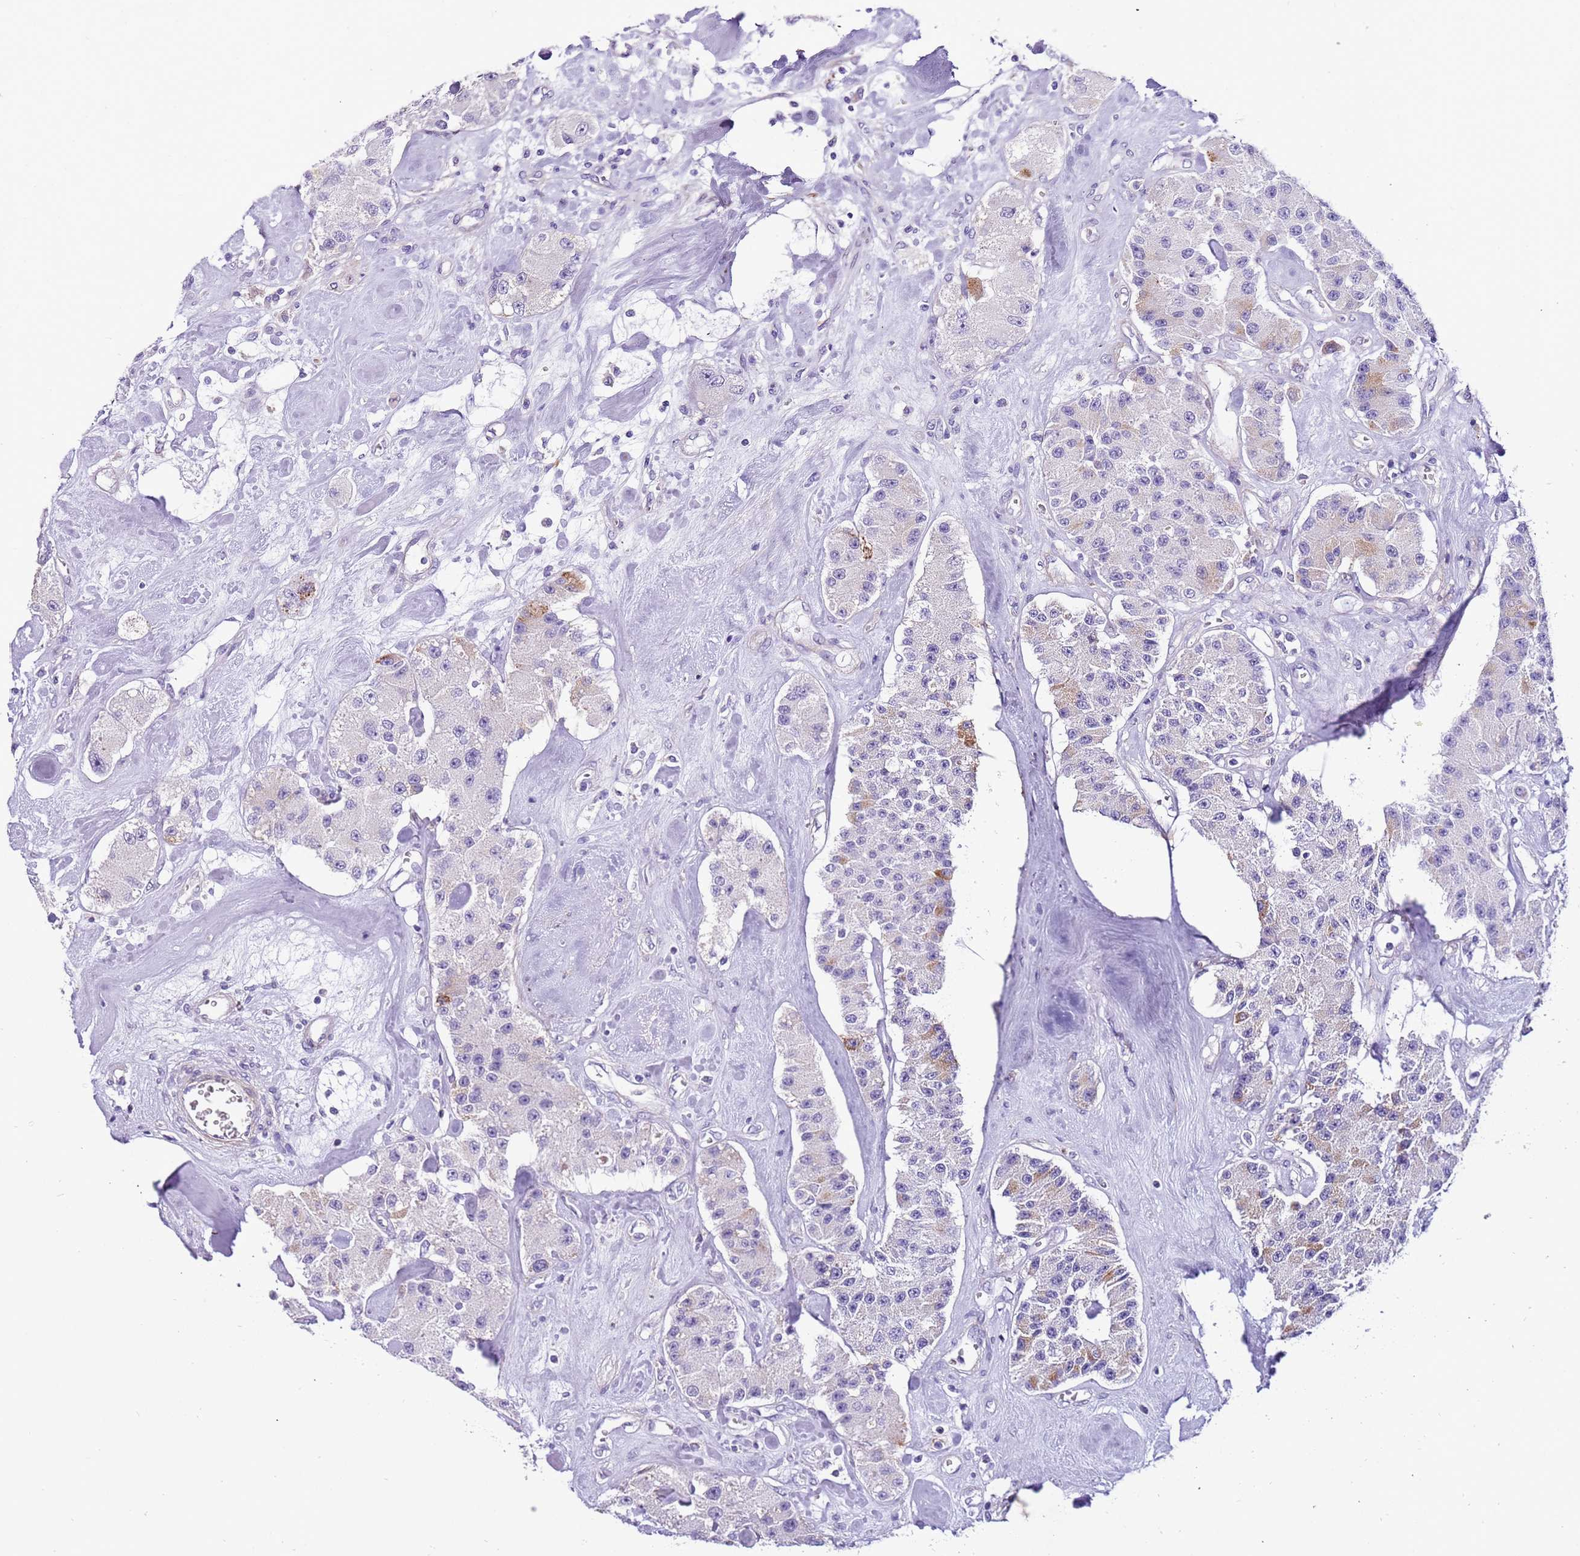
{"staining": {"intensity": "weak", "quantity": "<25%", "location": "cytoplasmic/membranous"}, "tissue": "carcinoid", "cell_type": "Tumor cells", "image_type": "cancer", "snomed": [{"axis": "morphology", "description": "Carcinoid, malignant, NOS"}, {"axis": "topography", "description": "Pancreas"}], "caption": "Histopathology image shows no protein positivity in tumor cells of carcinoid tissue. The staining is performed using DAB brown chromogen with nuclei counter-stained in using hematoxylin.", "gene": "PCGF2", "patient": {"sex": "male", "age": 41}}